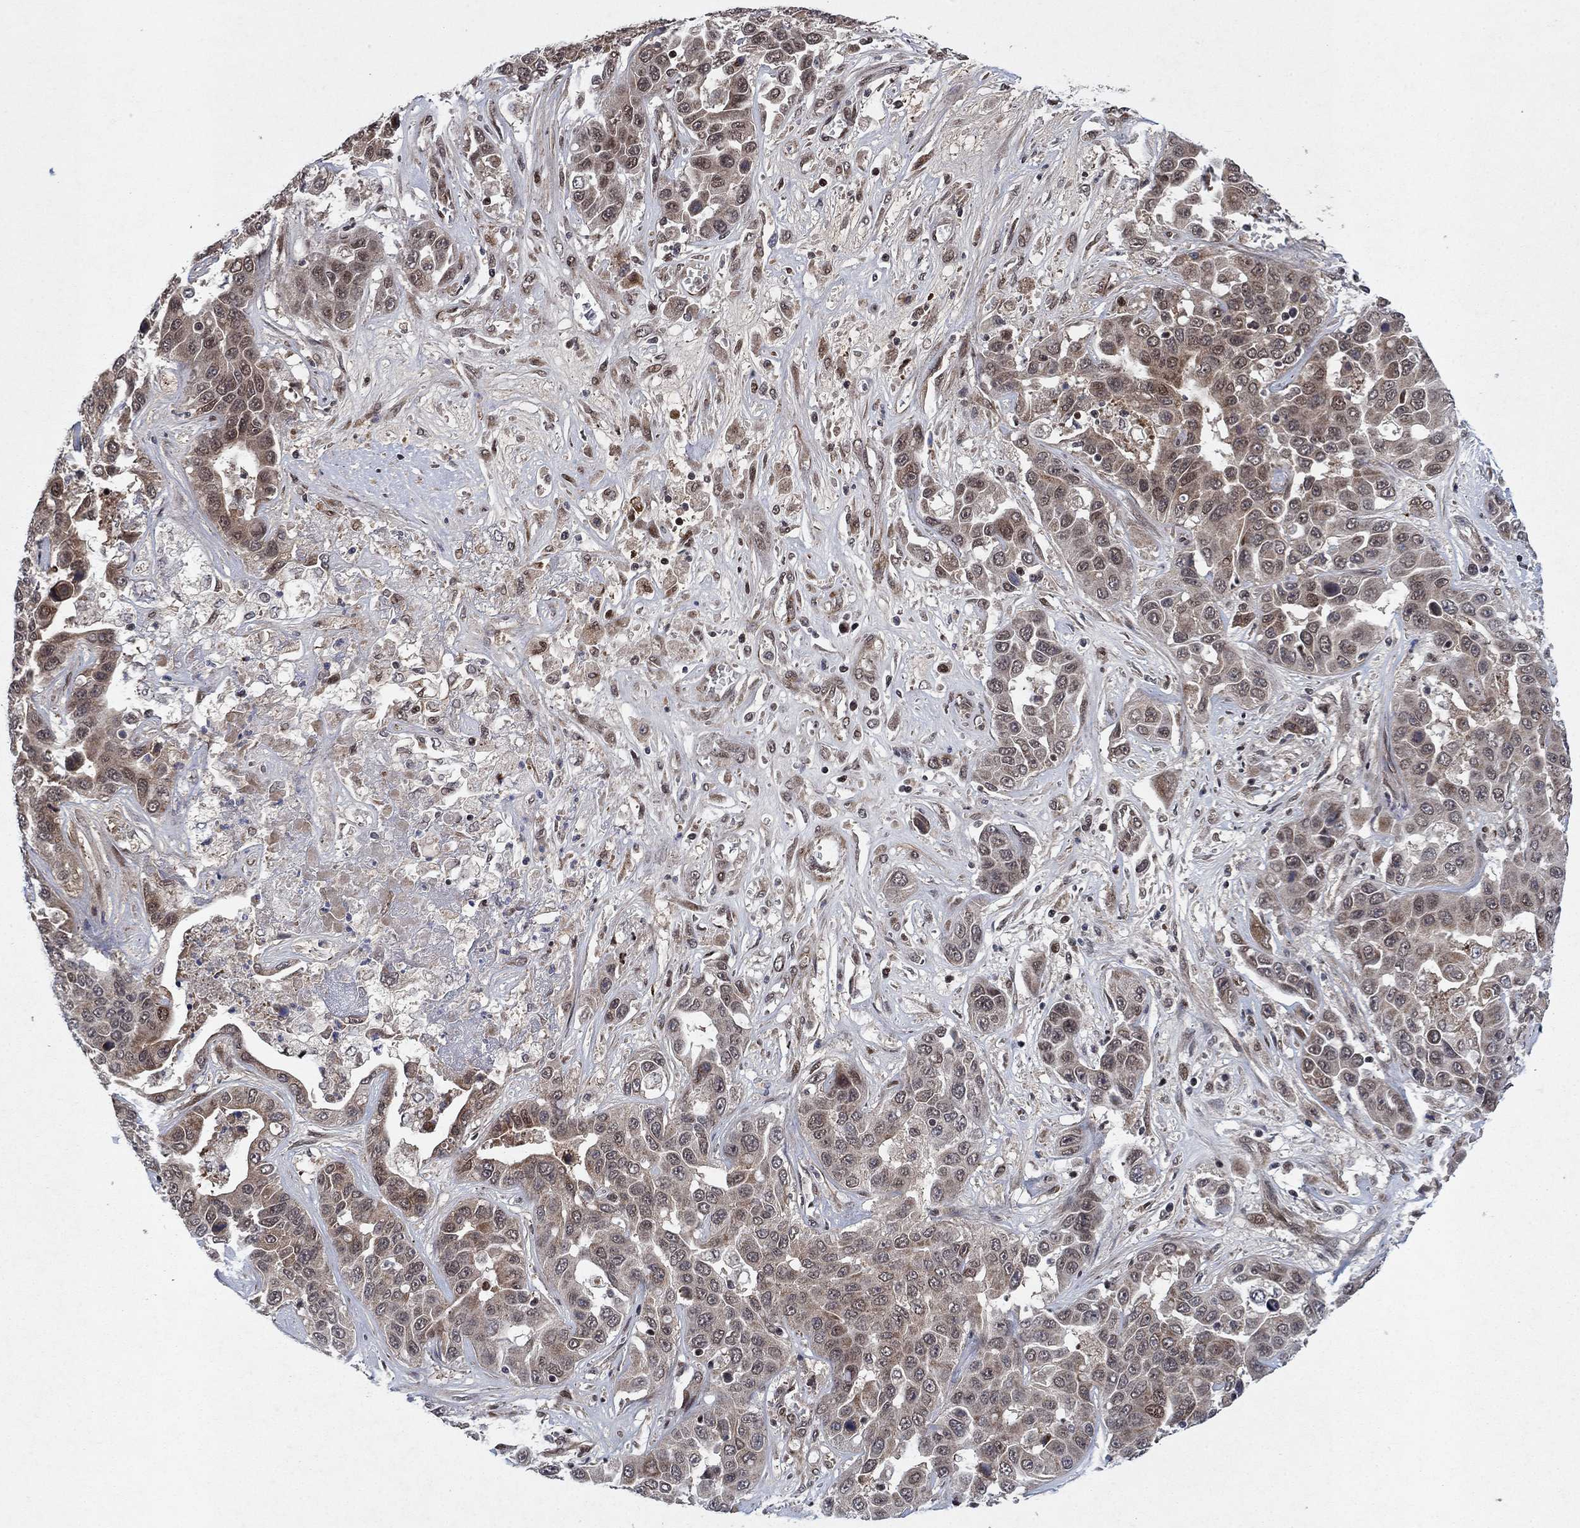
{"staining": {"intensity": "moderate", "quantity": "<25%", "location": "cytoplasmic/membranous,nuclear"}, "tissue": "liver cancer", "cell_type": "Tumor cells", "image_type": "cancer", "snomed": [{"axis": "morphology", "description": "Cholangiocarcinoma"}, {"axis": "topography", "description": "Liver"}], "caption": "Immunohistochemistry micrograph of liver cancer (cholangiocarcinoma) stained for a protein (brown), which reveals low levels of moderate cytoplasmic/membranous and nuclear expression in about <25% of tumor cells.", "gene": "PRICKLE4", "patient": {"sex": "female", "age": 52}}